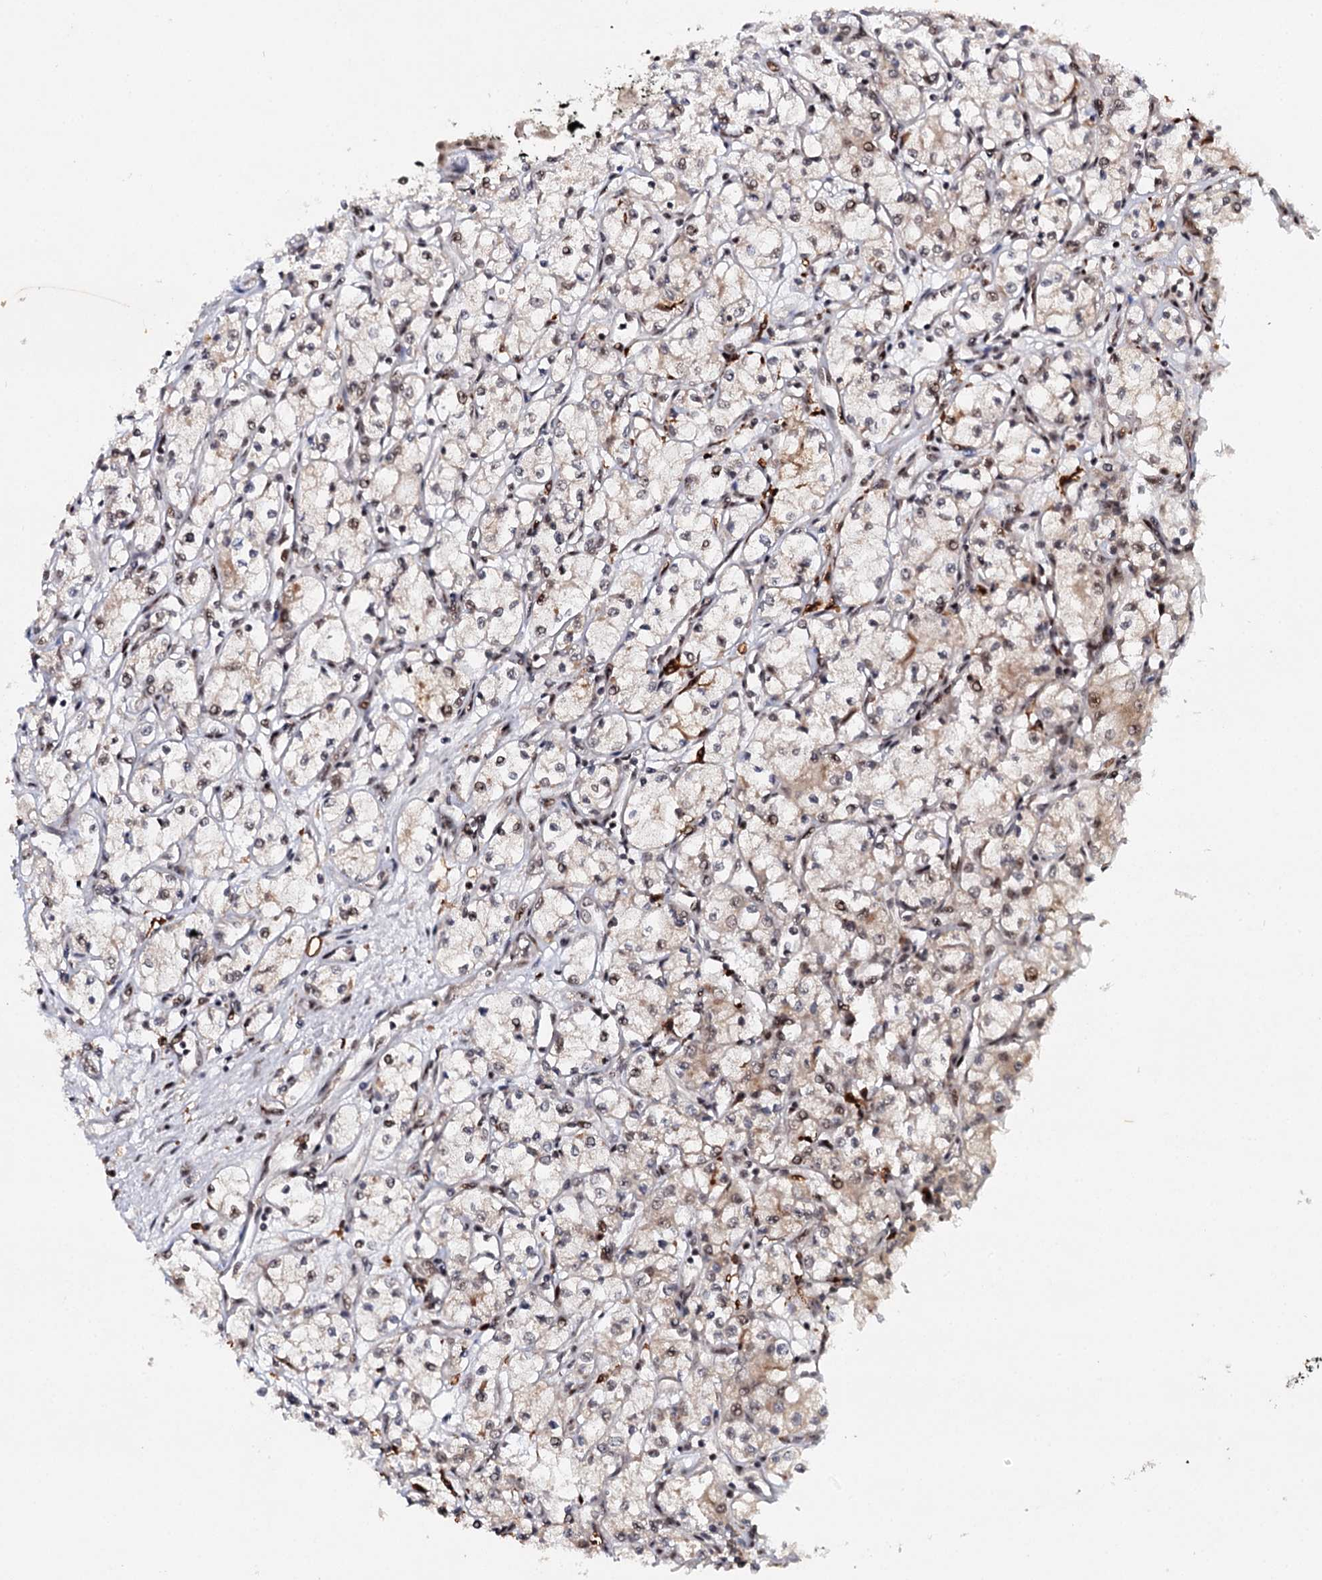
{"staining": {"intensity": "weak", "quantity": "25%-75%", "location": "nuclear"}, "tissue": "renal cancer", "cell_type": "Tumor cells", "image_type": "cancer", "snomed": [{"axis": "morphology", "description": "Adenocarcinoma, NOS"}, {"axis": "topography", "description": "Kidney"}], "caption": "Human adenocarcinoma (renal) stained for a protein (brown) exhibits weak nuclear positive positivity in about 25%-75% of tumor cells.", "gene": "BUD13", "patient": {"sex": "male", "age": 59}}